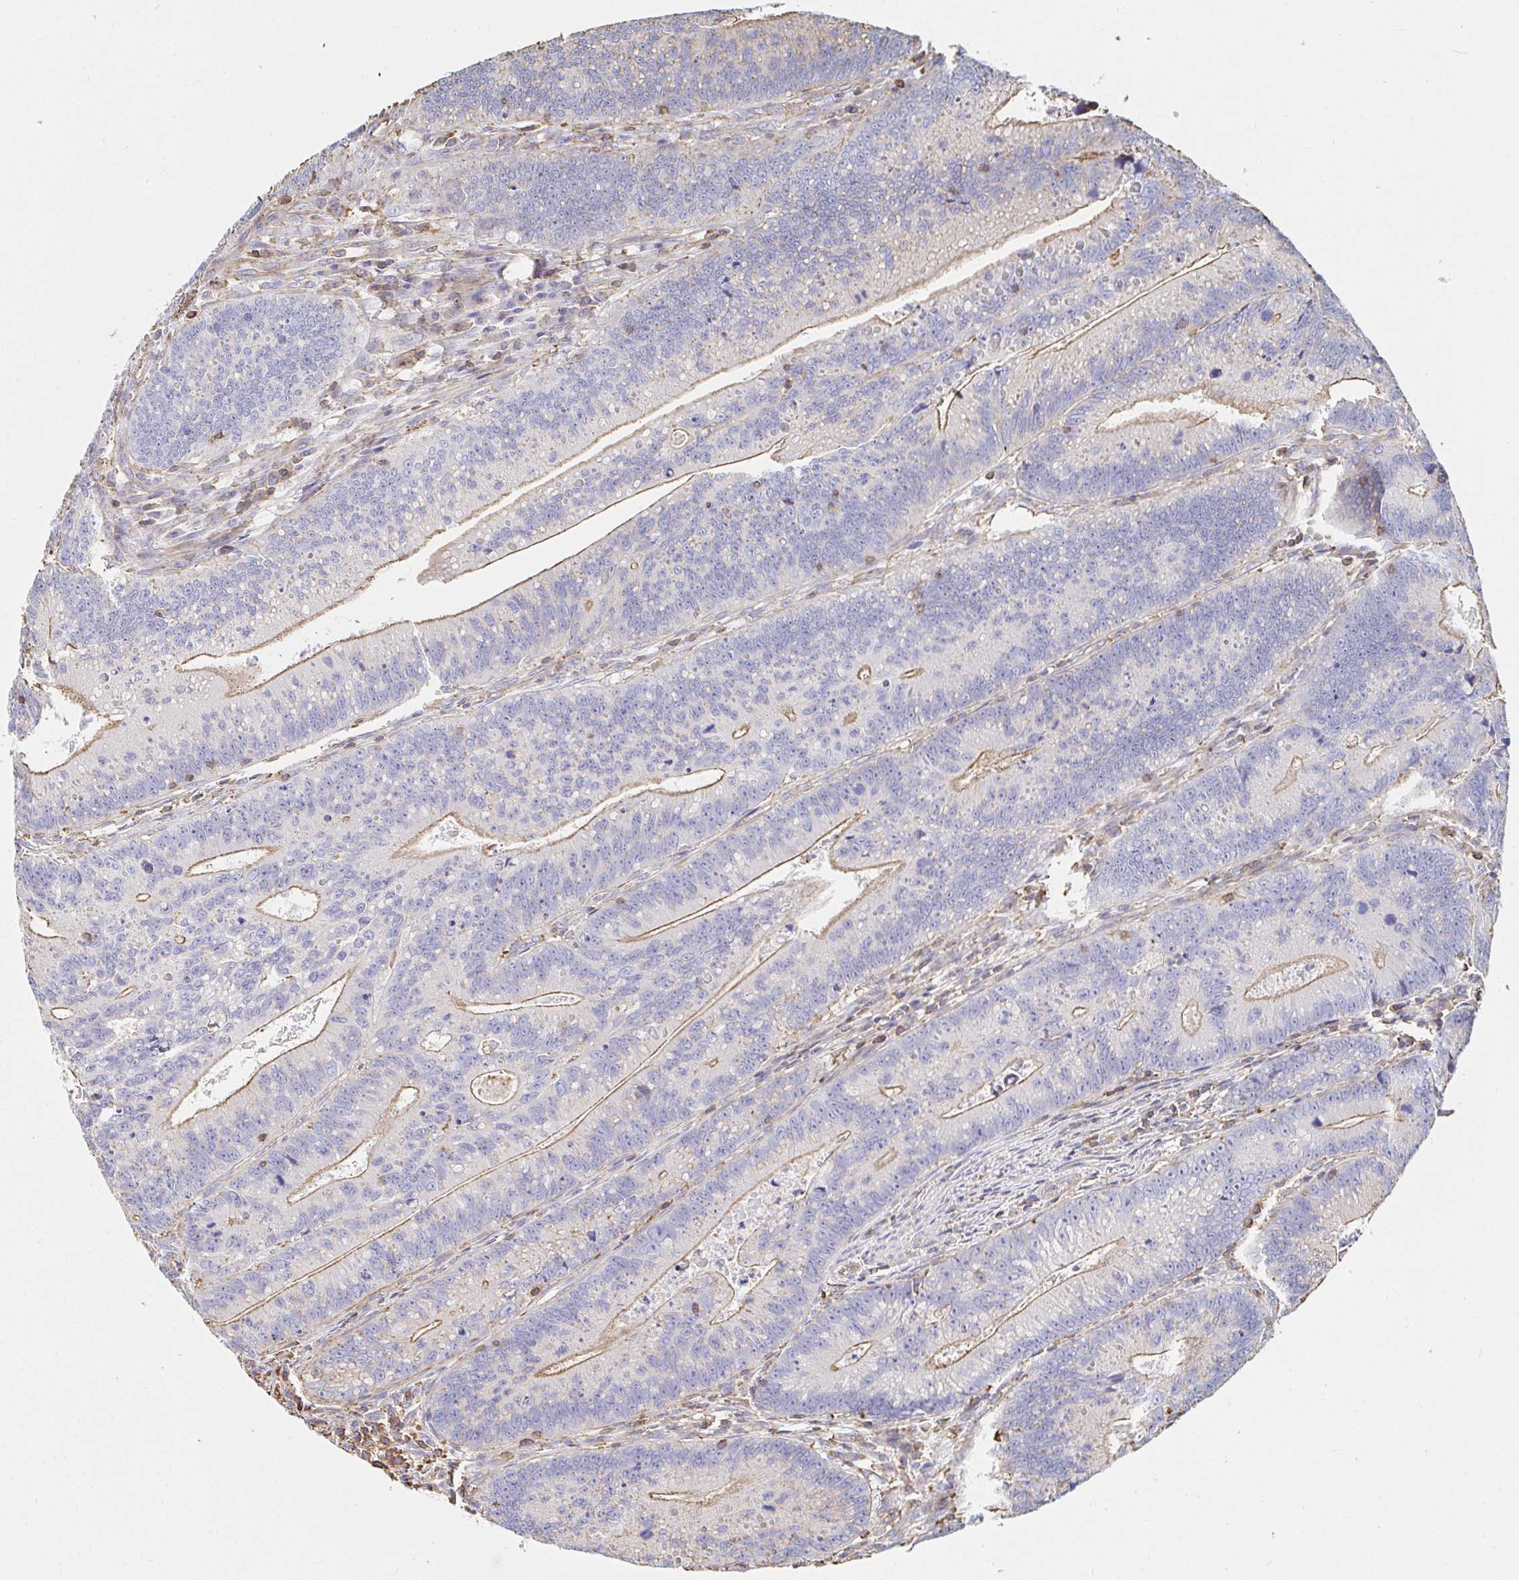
{"staining": {"intensity": "moderate", "quantity": "25%-75%", "location": "cytoplasmic/membranous"}, "tissue": "colorectal cancer", "cell_type": "Tumor cells", "image_type": "cancer", "snomed": [{"axis": "morphology", "description": "Adenocarcinoma, NOS"}, {"axis": "topography", "description": "Rectum"}], "caption": "Immunohistochemical staining of colorectal cancer (adenocarcinoma) exhibits medium levels of moderate cytoplasmic/membranous protein positivity in approximately 25%-75% of tumor cells.", "gene": "PTPN14", "patient": {"sex": "female", "age": 81}}